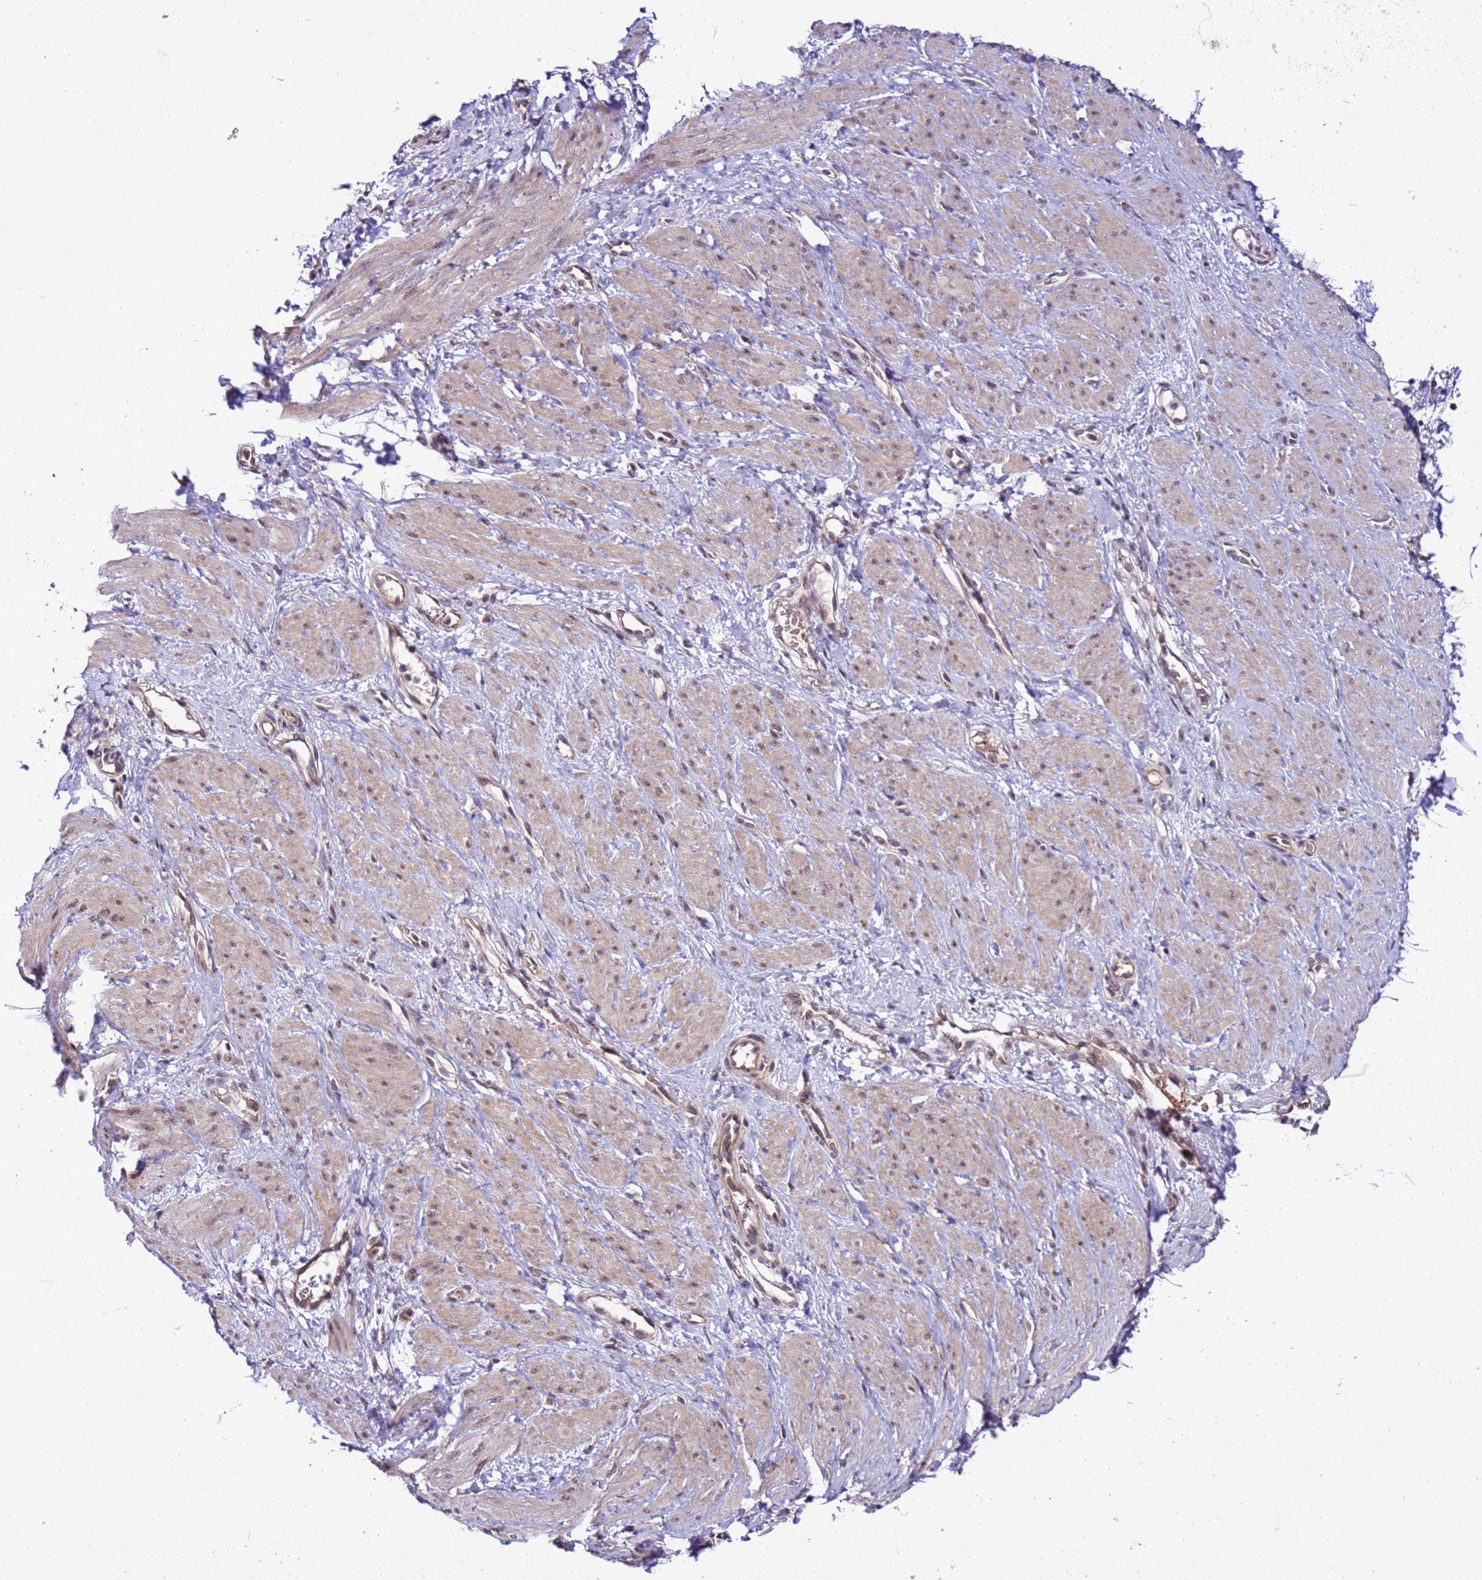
{"staining": {"intensity": "weak", "quantity": "25%-75%", "location": "cytoplasmic/membranous,nuclear"}, "tissue": "smooth muscle", "cell_type": "Smooth muscle cells", "image_type": "normal", "snomed": [{"axis": "morphology", "description": "Normal tissue, NOS"}, {"axis": "topography", "description": "Smooth muscle"}, {"axis": "topography", "description": "Uterus"}], "caption": "This micrograph displays normal smooth muscle stained with immunohistochemistry (IHC) to label a protein in brown. The cytoplasmic/membranous,nuclear of smooth muscle cells show weak positivity for the protein. Nuclei are counter-stained blue.", "gene": "GEN1", "patient": {"sex": "female", "age": 39}}